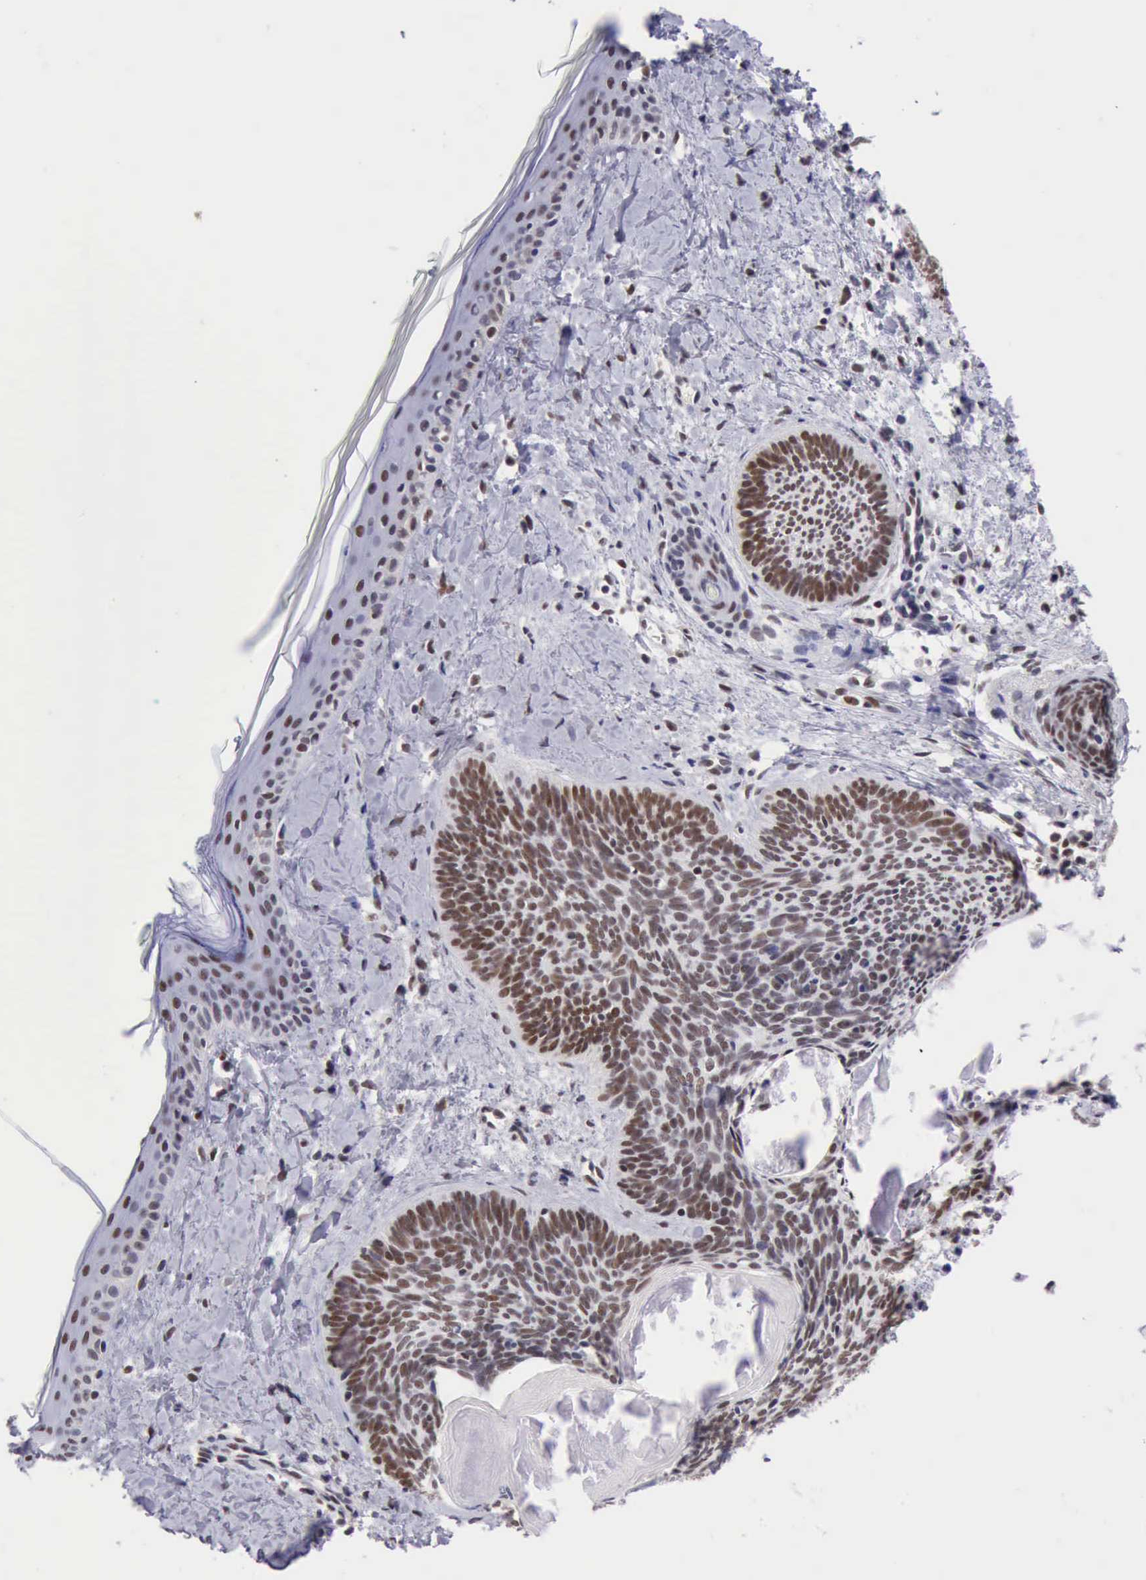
{"staining": {"intensity": "moderate", "quantity": ">75%", "location": "nuclear"}, "tissue": "skin cancer", "cell_type": "Tumor cells", "image_type": "cancer", "snomed": [{"axis": "morphology", "description": "Basal cell carcinoma"}, {"axis": "topography", "description": "Skin"}], "caption": "The immunohistochemical stain labels moderate nuclear staining in tumor cells of skin cancer tissue. The staining was performed using DAB (3,3'-diaminobenzidine) to visualize the protein expression in brown, while the nuclei were stained in blue with hematoxylin (Magnification: 20x).", "gene": "ERCC4", "patient": {"sex": "female", "age": 81}}